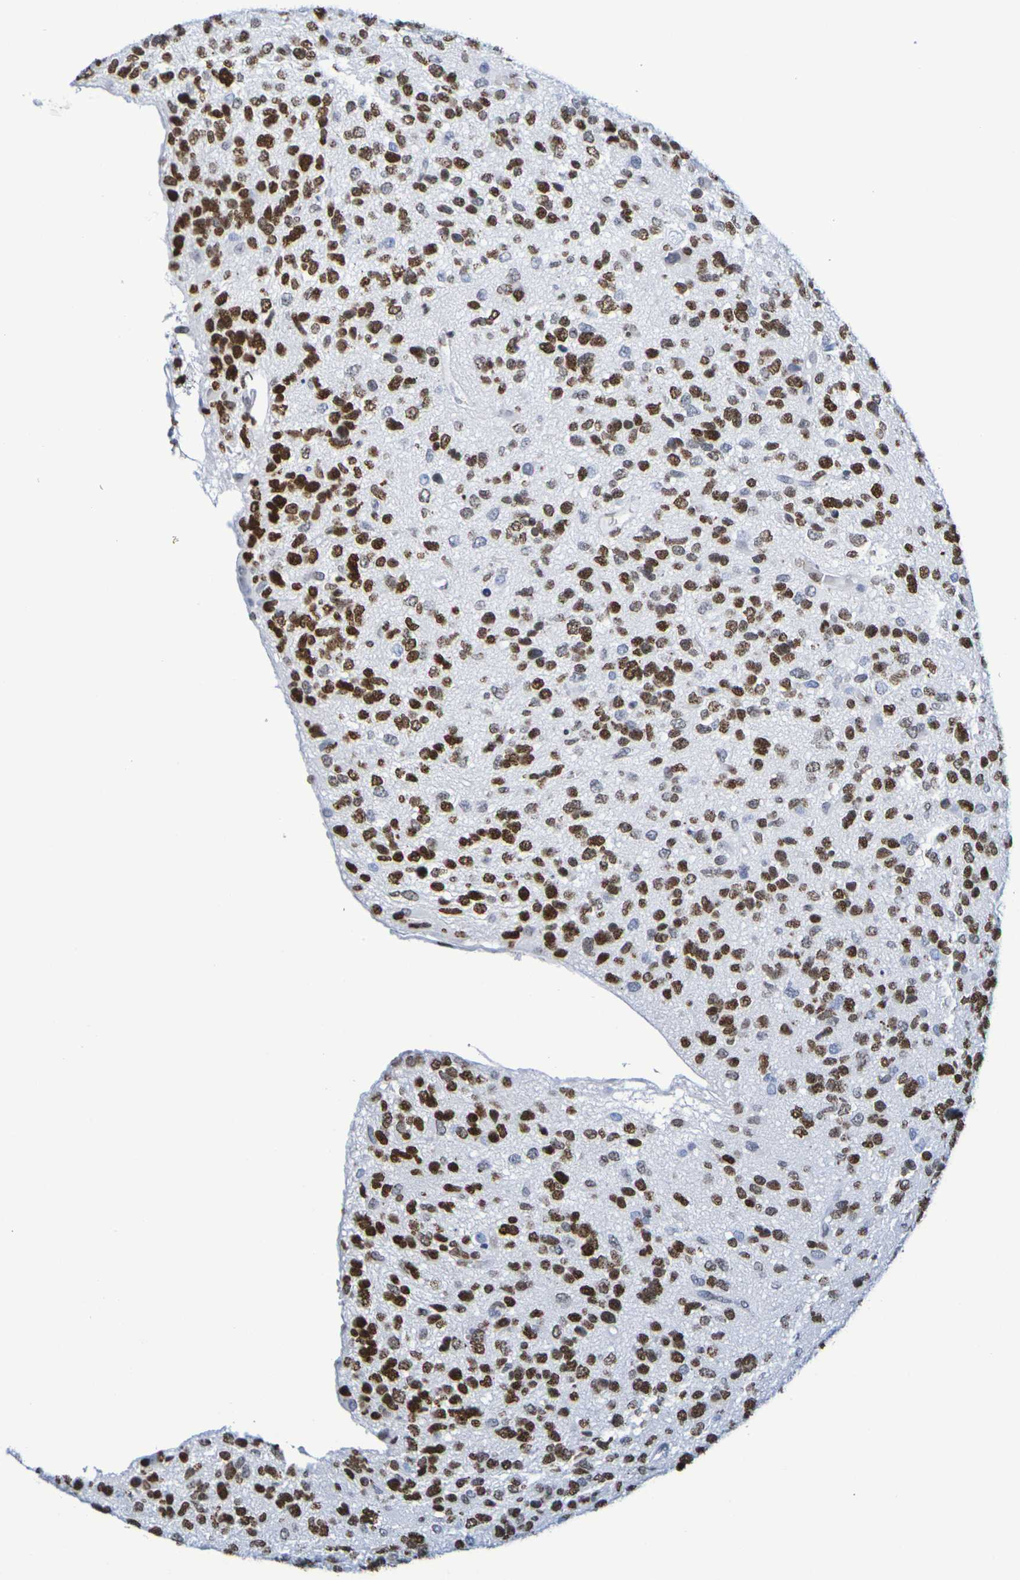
{"staining": {"intensity": "strong", "quantity": ">75%", "location": "nuclear"}, "tissue": "glioma", "cell_type": "Tumor cells", "image_type": "cancer", "snomed": [{"axis": "morphology", "description": "Glioma, malignant, High grade"}, {"axis": "topography", "description": "Brain"}], "caption": "High-power microscopy captured an IHC micrograph of high-grade glioma (malignant), revealing strong nuclear staining in about >75% of tumor cells. (DAB IHC with brightfield microscopy, high magnification).", "gene": "H1-5", "patient": {"sex": "female", "age": 58}}